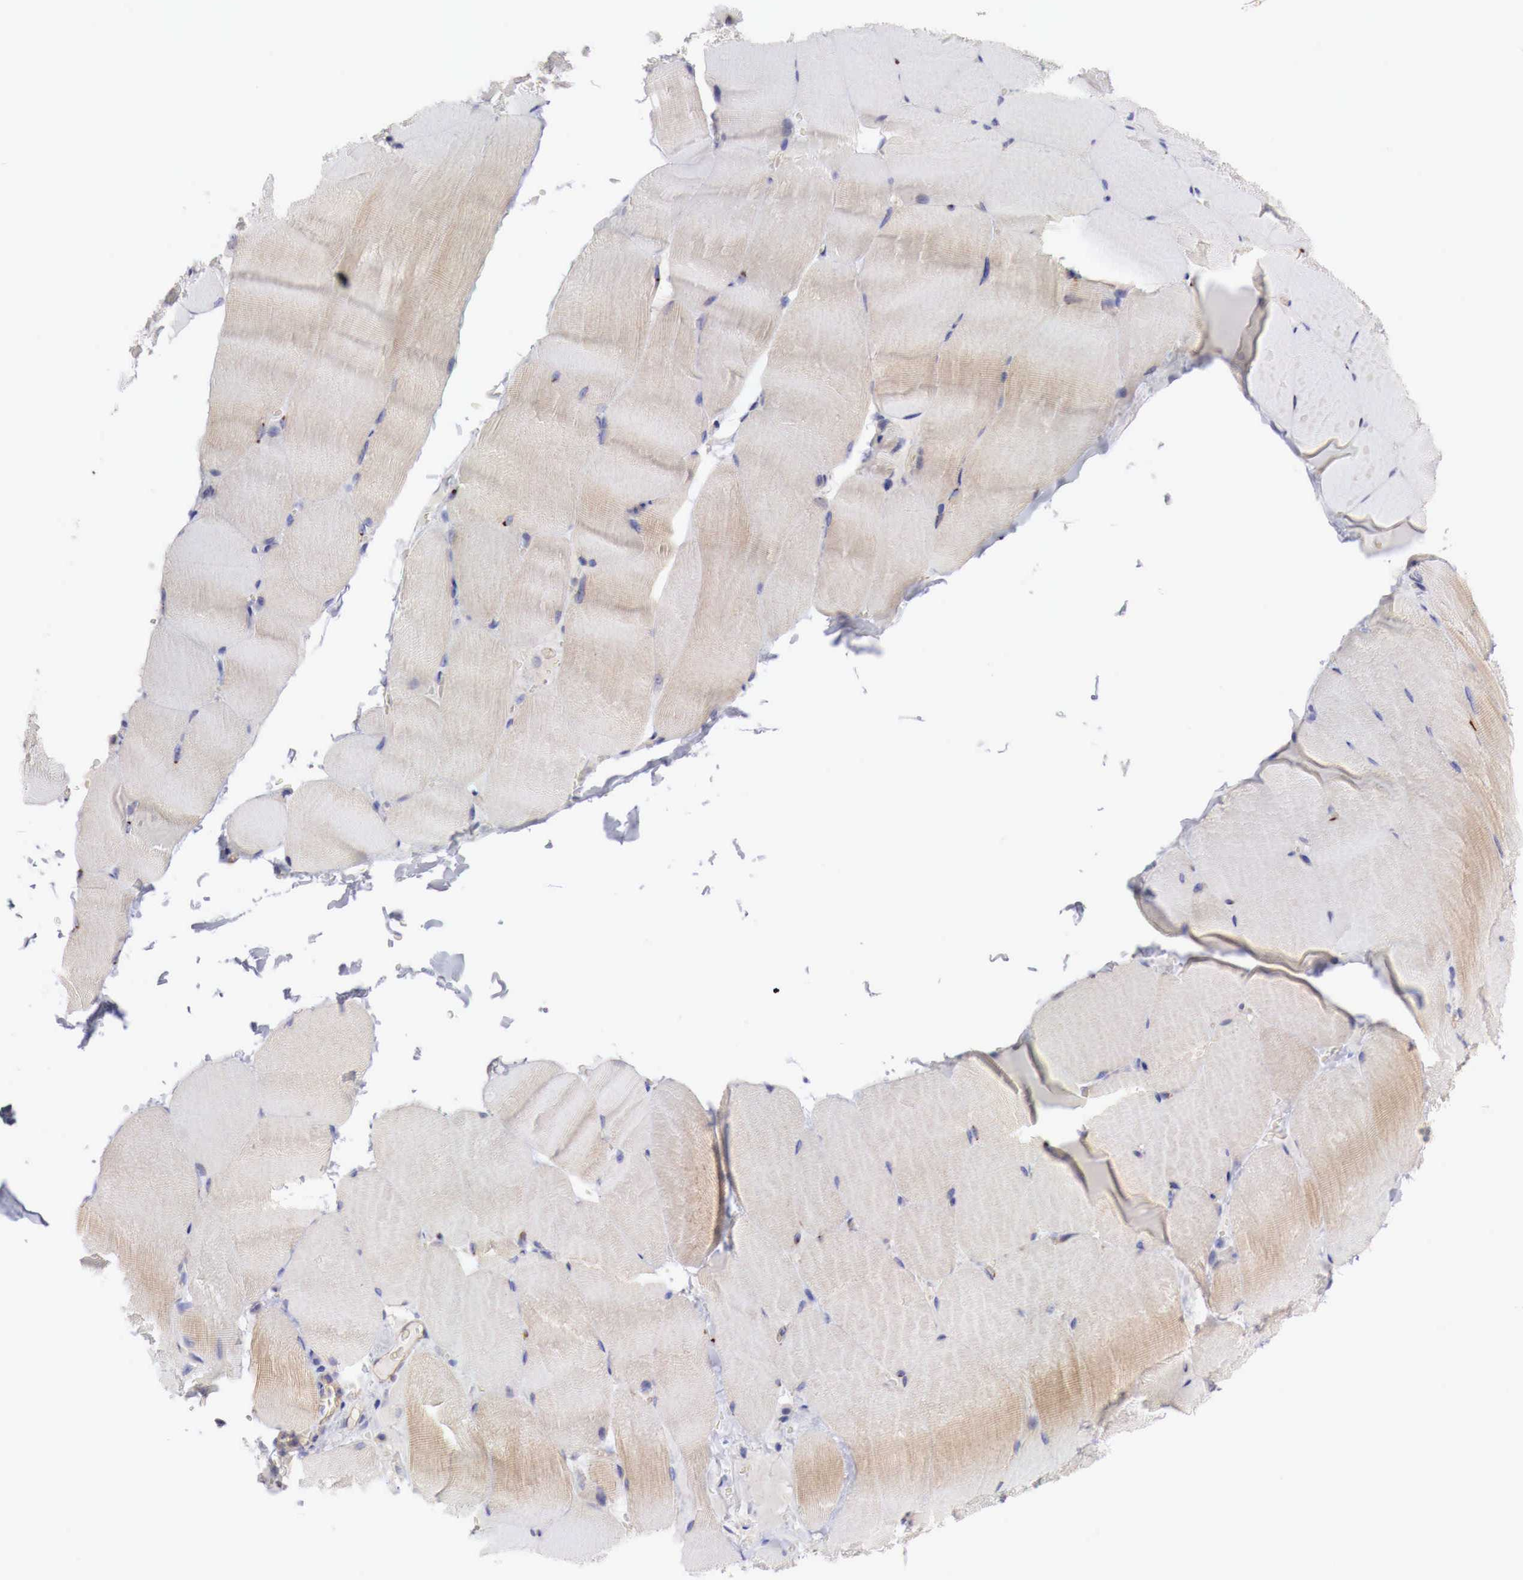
{"staining": {"intensity": "weak", "quantity": "<25%", "location": "cytoplasmic/membranous"}, "tissue": "skeletal muscle", "cell_type": "Myocytes", "image_type": "normal", "snomed": [{"axis": "morphology", "description": "Normal tissue, NOS"}, {"axis": "topography", "description": "Skeletal muscle"}], "caption": "An IHC image of unremarkable skeletal muscle is shown. There is no staining in myocytes of skeletal muscle.", "gene": "MSN", "patient": {"sex": "male", "age": 71}}